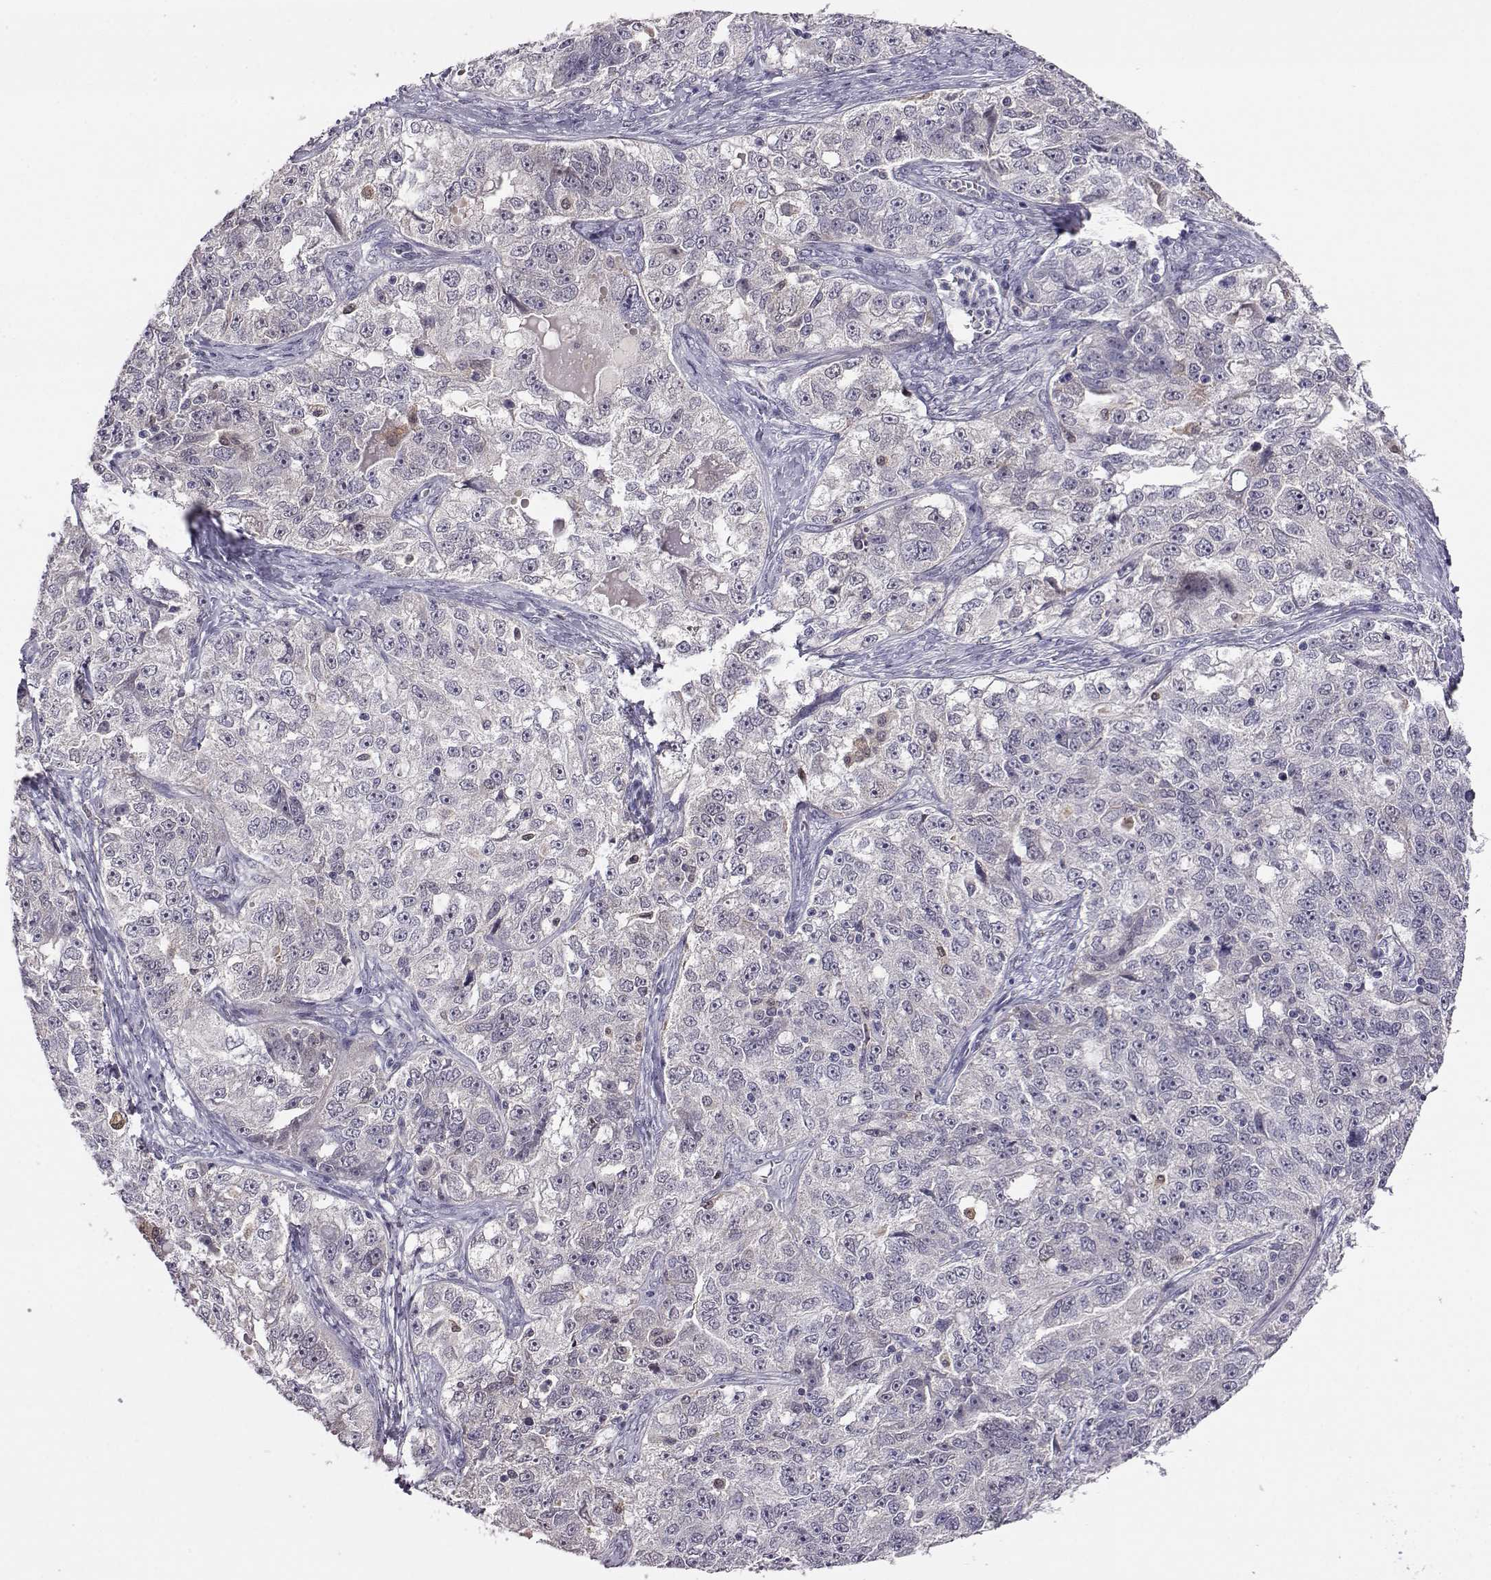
{"staining": {"intensity": "negative", "quantity": "none", "location": "none"}, "tissue": "ovarian cancer", "cell_type": "Tumor cells", "image_type": "cancer", "snomed": [{"axis": "morphology", "description": "Cystadenocarcinoma, serous, NOS"}, {"axis": "topography", "description": "Ovary"}], "caption": "The immunohistochemistry (IHC) image has no significant expression in tumor cells of ovarian cancer (serous cystadenocarcinoma) tissue.", "gene": "AKR1B1", "patient": {"sex": "female", "age": 51}}